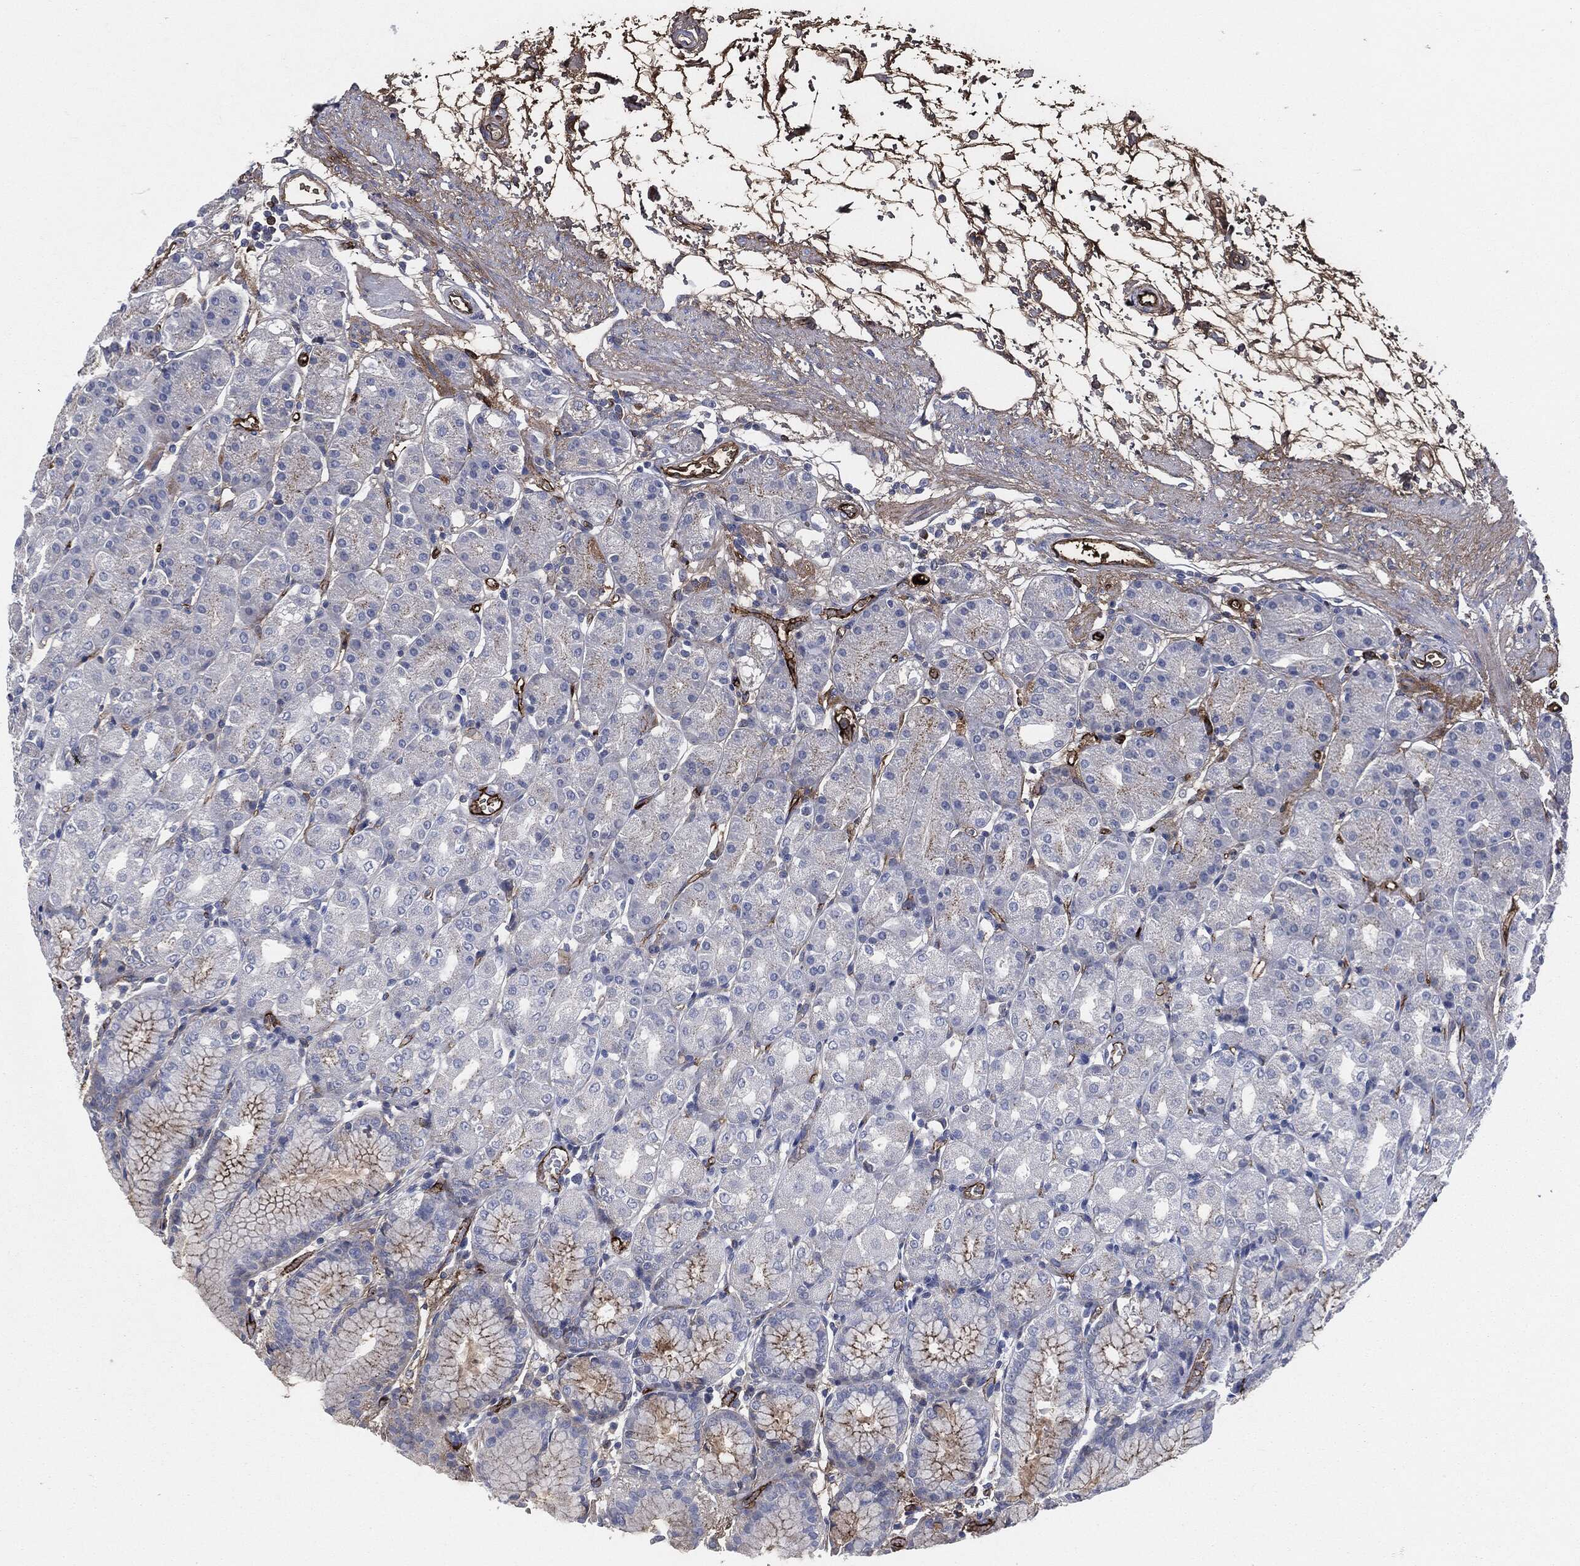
{"staining": {"intensity": "negative", "quantity": "none", "location": "none"}, "tissue": "stomach", "cell_type": "Glandular cells", "image_type": "normal", "snomed": [{"axis": "morphology", "description": "Normal tissue, NOS"}, {"axis": "morphology", "description": "Adenocarcinoma, NOS"}, {"axis": "topography", "description": "Stomach"}], "caption": "The IHC micrograph has no significant staining in glandular cells of stomach. (DAB (3,3'-diaminobenzidine) immunohistochemistry visualized using brightfield microscopy, high magnification).", "gene": "APOB", "patient": {"sex": "female", "age": 81}}